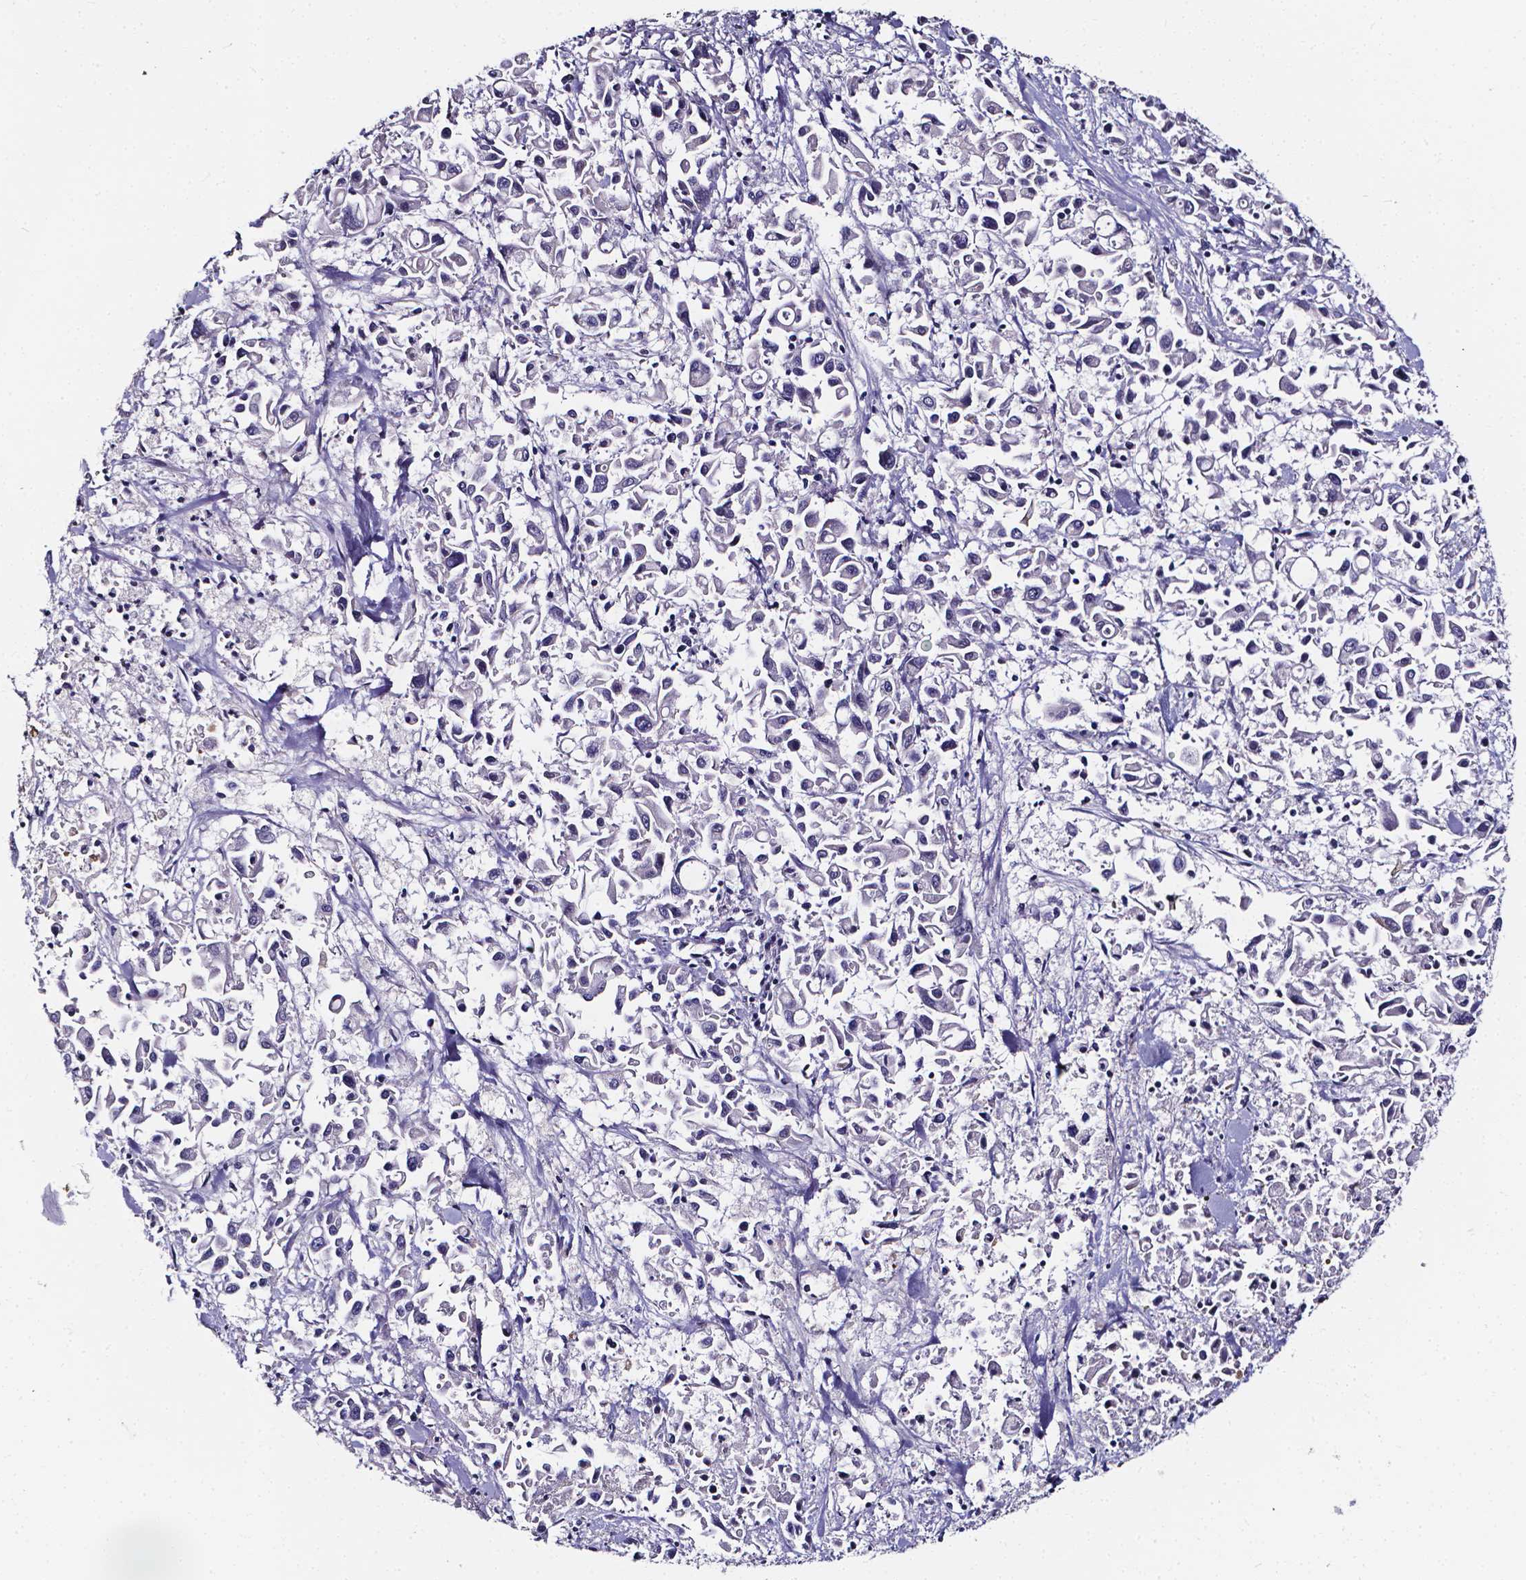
{"staining": {"intensity": "negative", "quantity": "none", "location": "none"}, "tissue": "pancreatic cancer", "cell_type": "Tumor cells", "image_type": "cancer", "snomed": [{"axis": "morphology", "description": "Adenocarcinoma, NOS"}, {"axis": "topography", "description": "Pancreas"}], "caption": "The immunohistochemistry (IHC) image has no significant staining in tumor cells of pancreatic adenocarcinoma tissue.", "gene": "CACNG8", "patient": {"sex": "female", "age": 83}}